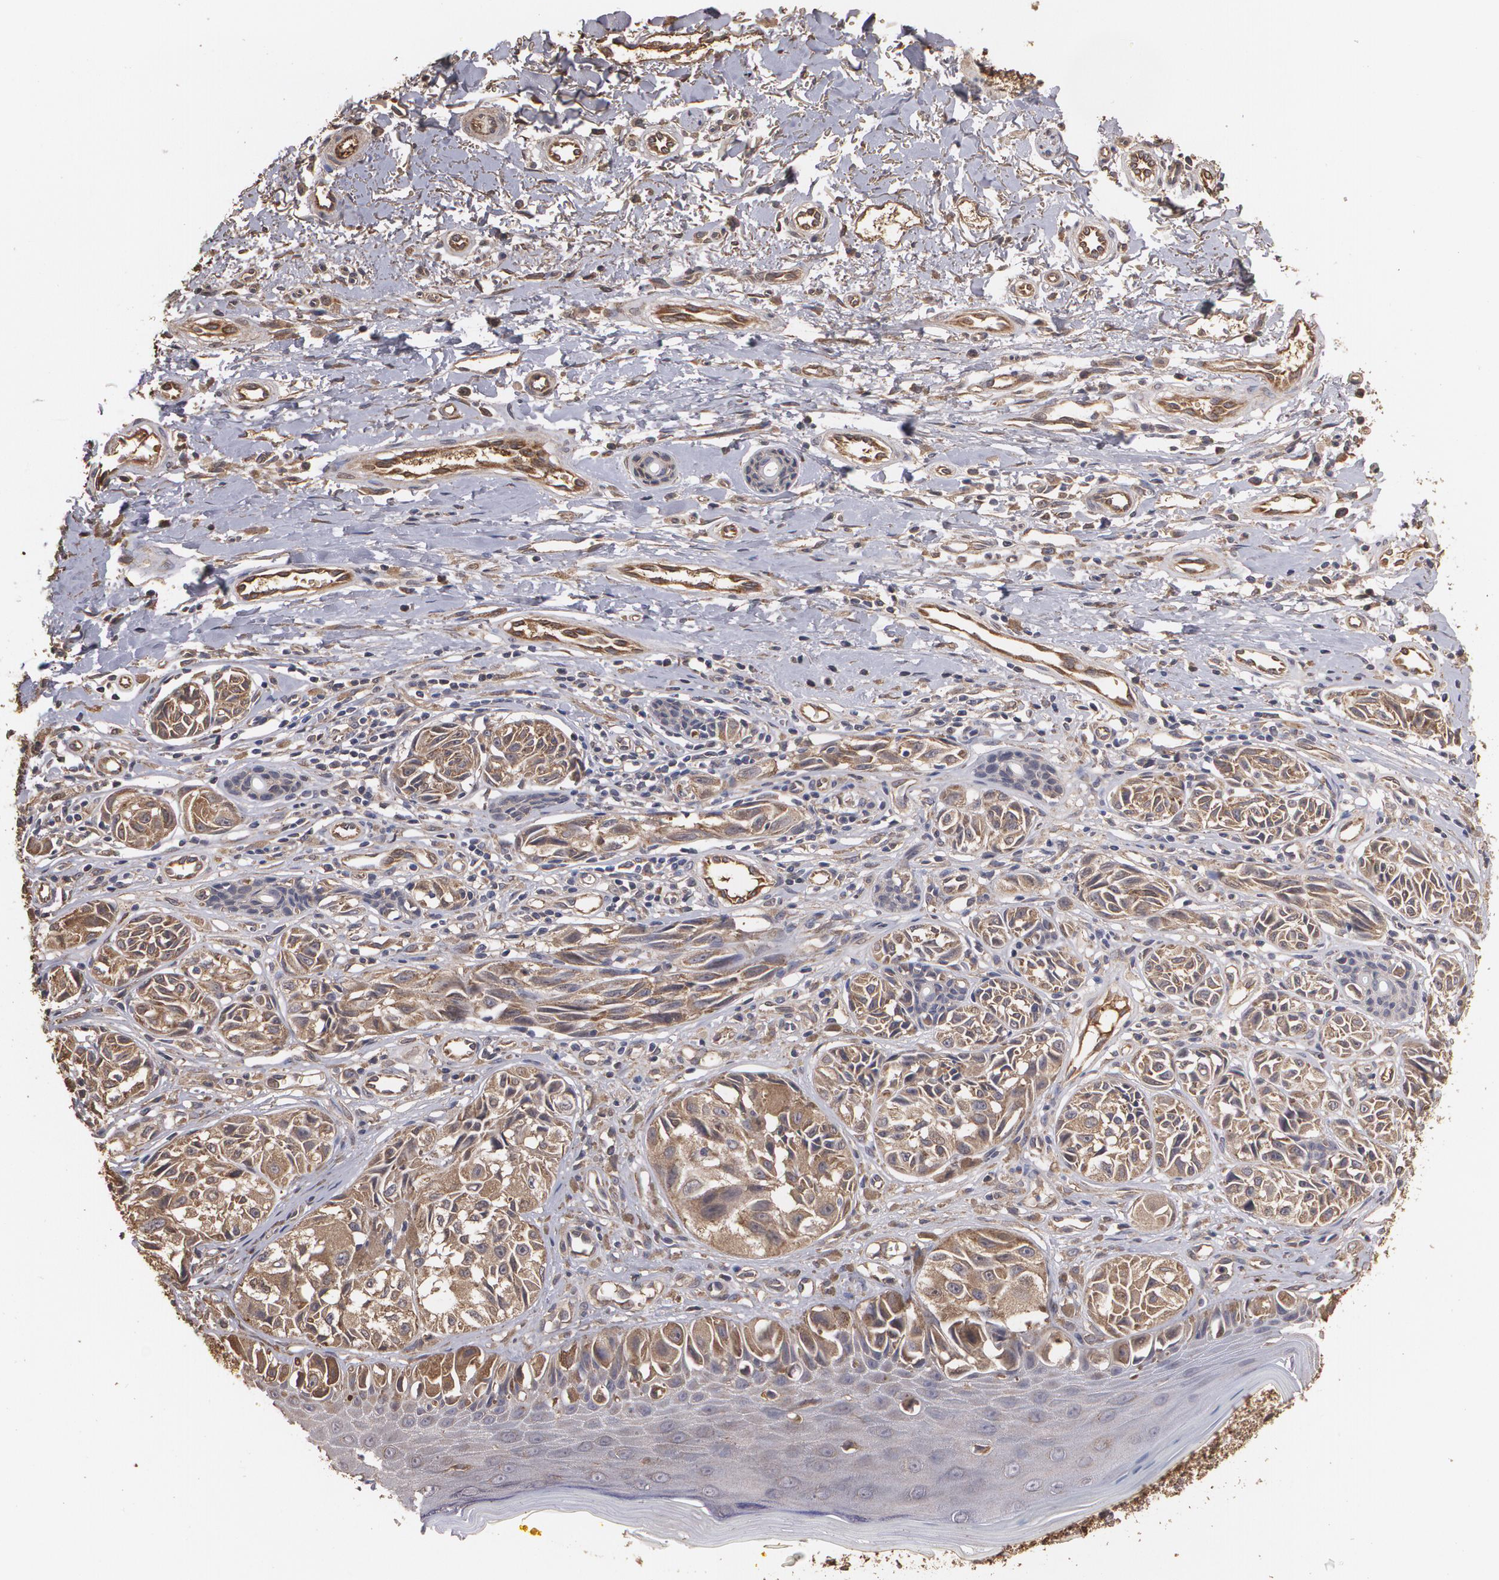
{"staining": {"intensity": "weak", "quantity": ">75%", "location": "cytoplasmic/membranous"}, "tissue": "melanoma", "cell_type": "Tumor cells", "image_type": "cancer", "snomed": [{"axis": "morphology", "description": "Malignant melanoma, NOS"}, {"axis": "topography", "description": "Skin"}], "caption": "Malignant melanoma stained for a protein displays weak cytoplasmic/membranous positivity in tumor cells. (DAB IHC, brown staining for protein, blue staining for nuclei).", "gene": "PON1", "patient": {"sex": "male", "age": 67}}